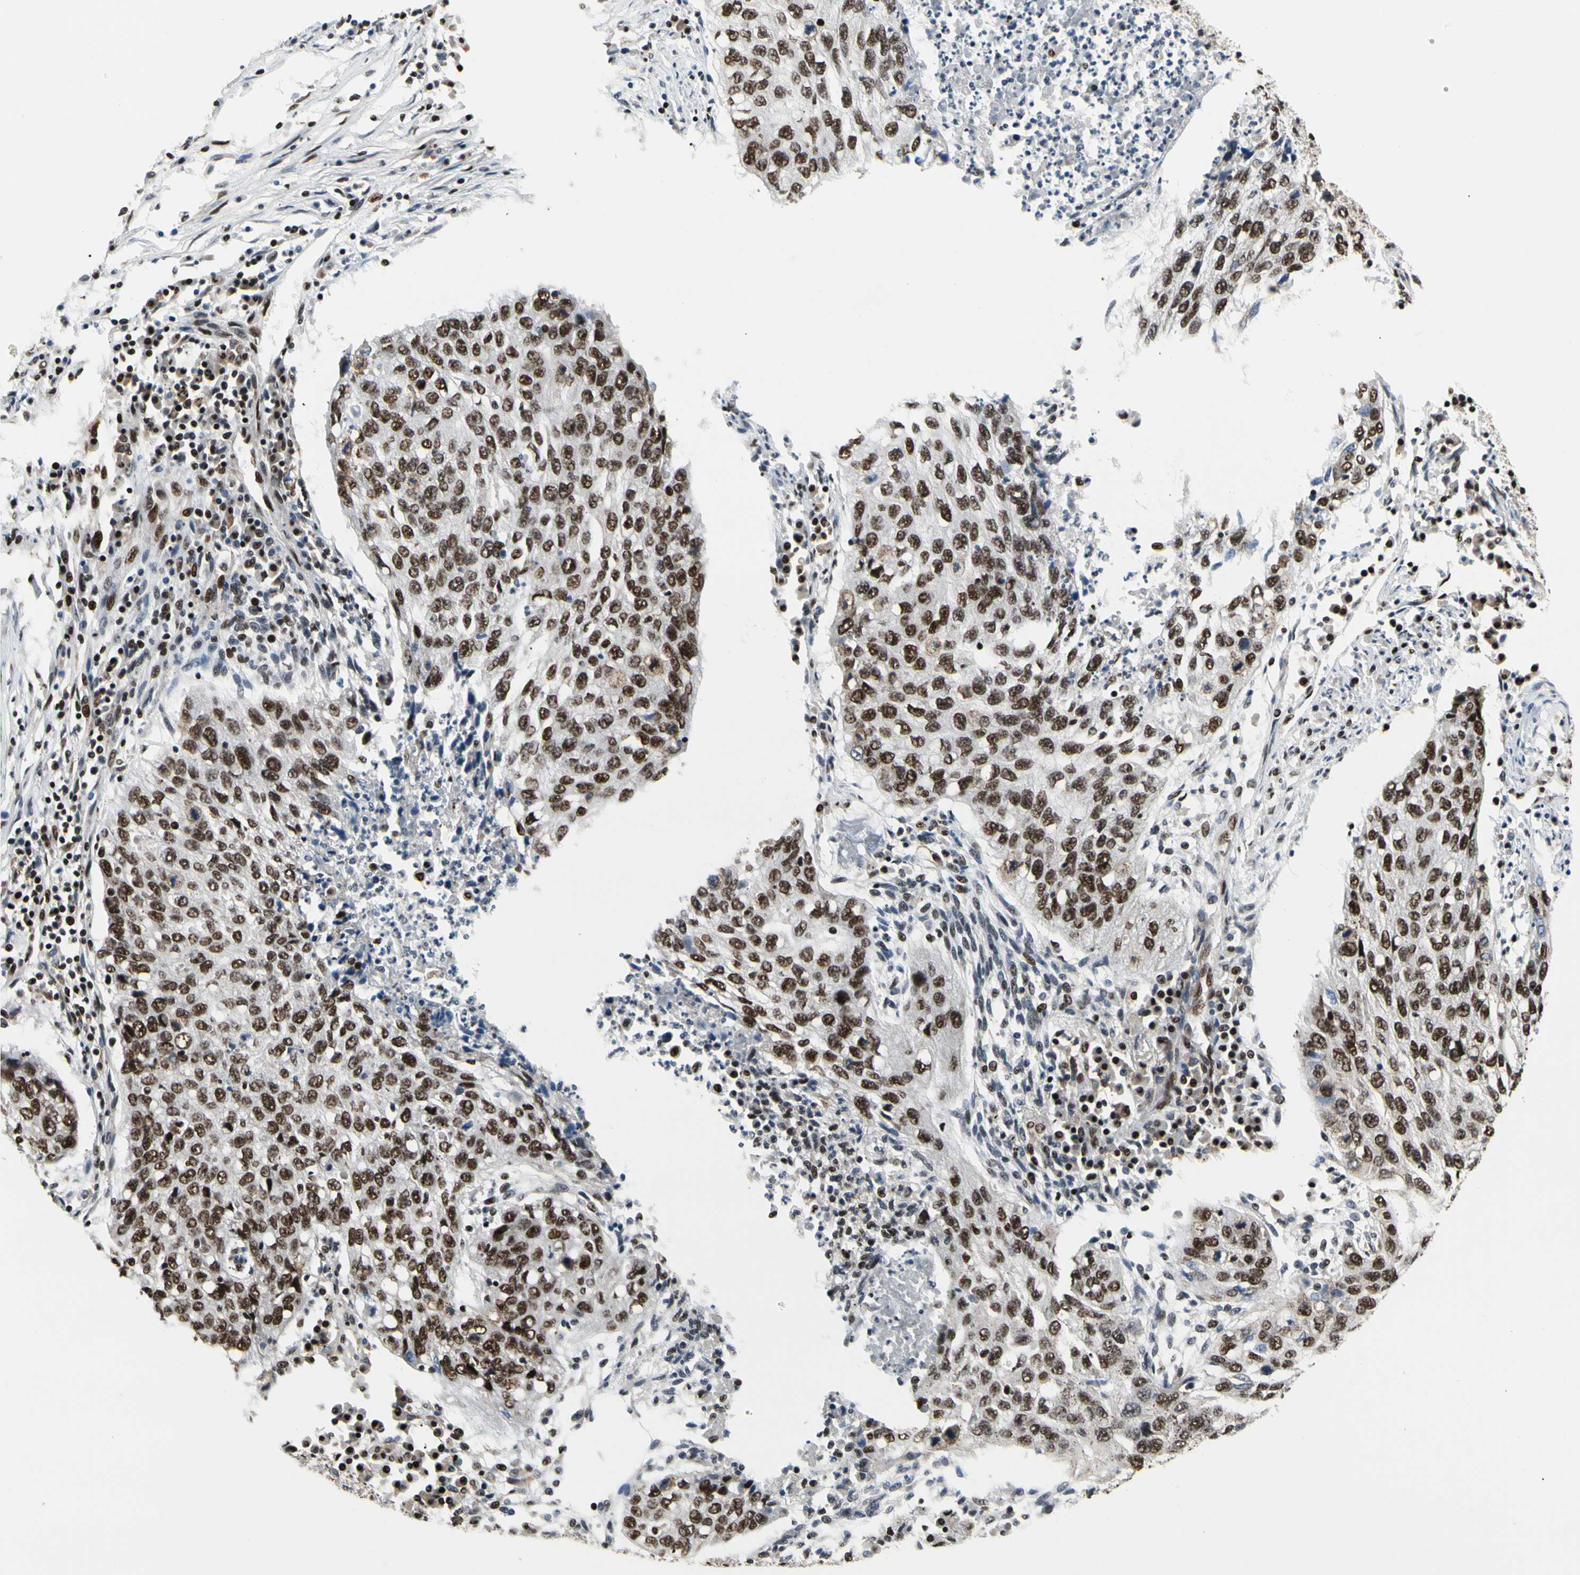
{"staining": {"intensity": "strong", "quantity": ">75%", "location": "nuclear"}, "tissue": "lung cancer", "cell_type": "Tumor cells", "image_type": "cancer", "snomed": [{"axis": "morphology", "description": "Squamous cell carcinoma, NOS"}, {"axis": "topography", "description": "Lung"}], "caption": "A brown stain labels strong nuclear positivity of a protein in human lung cancer (squamous cell carcinoma) tumor cells.", "gene": "SRSF11", "patient": {"sex": "female", "age": 63}}